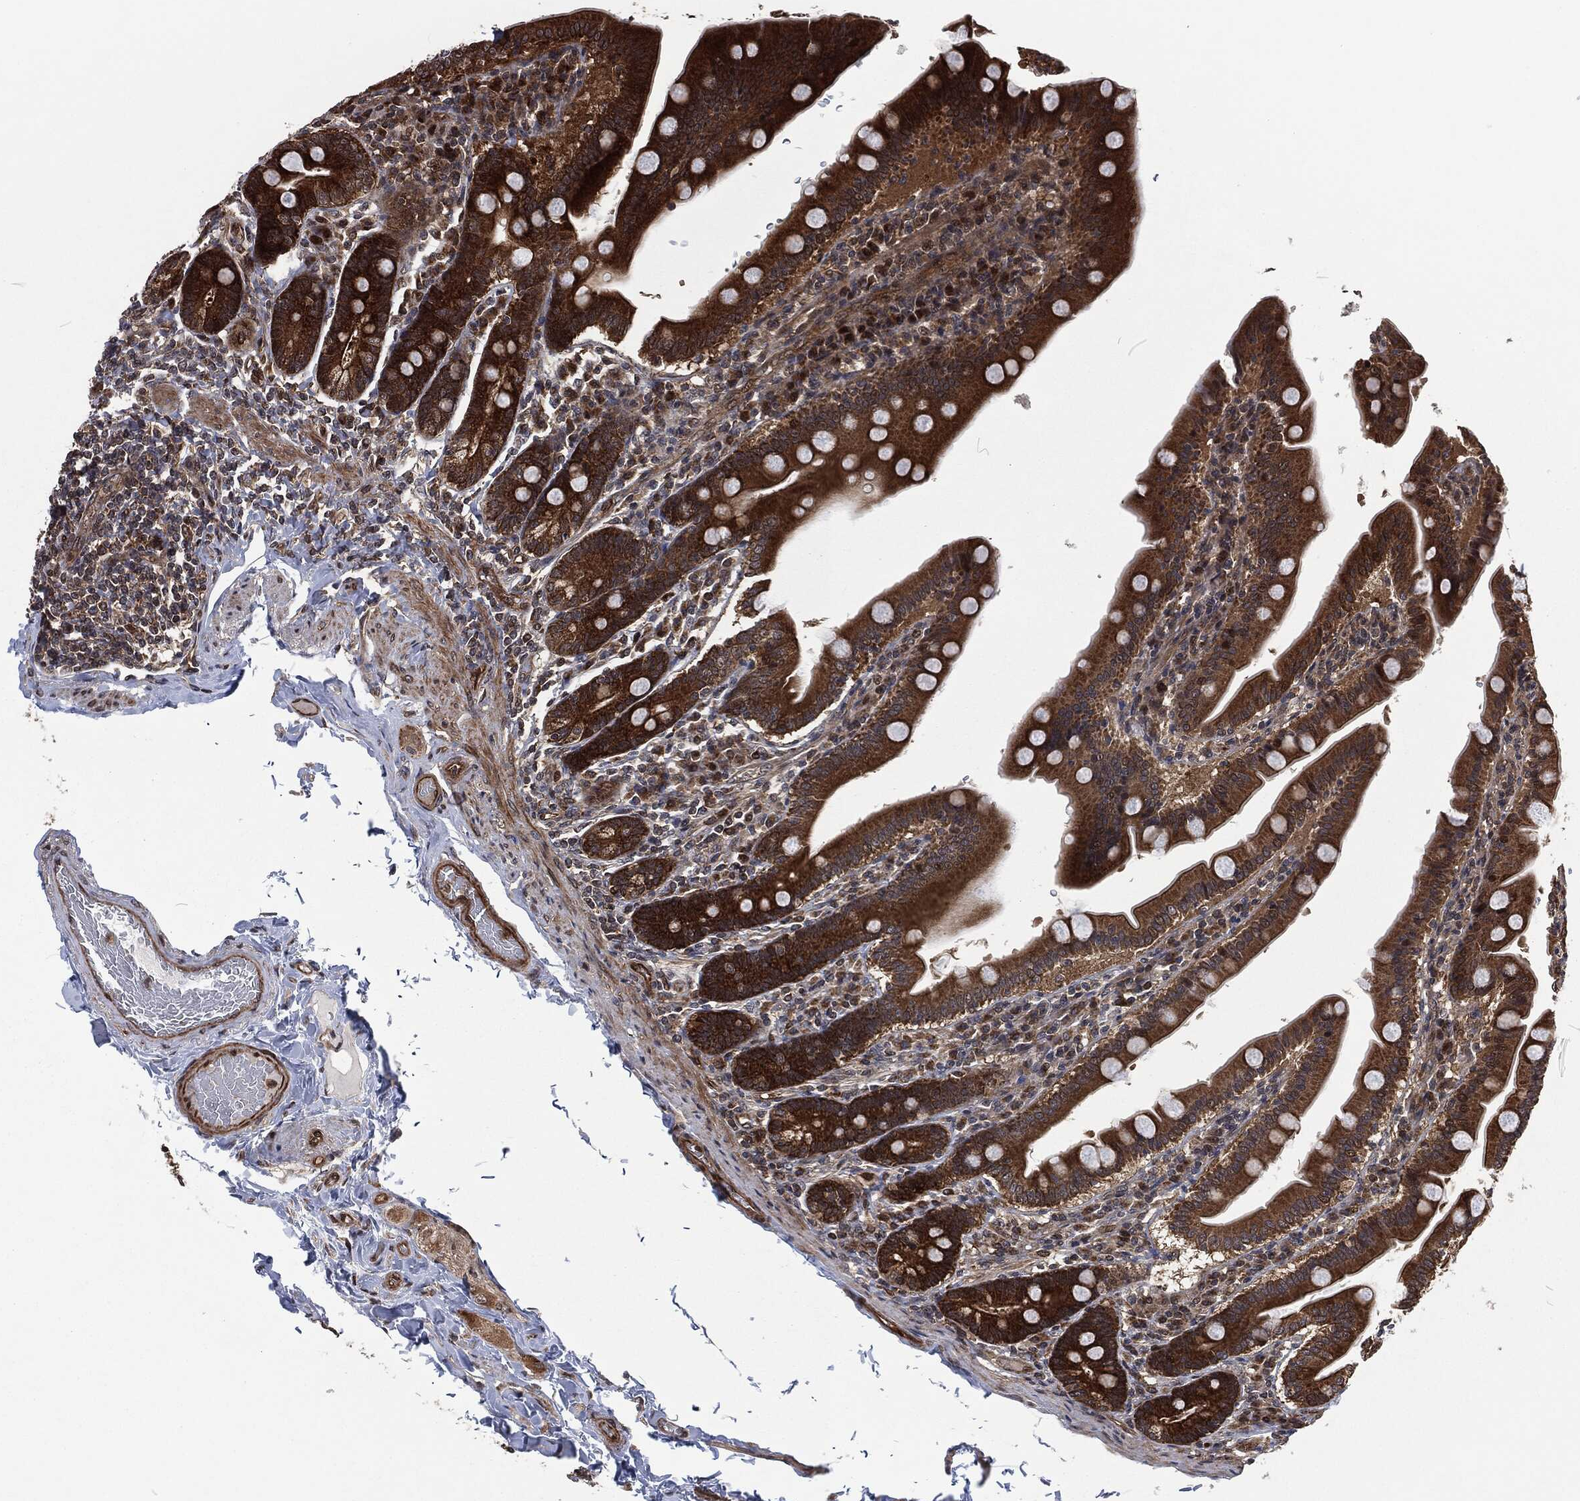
{"staining": {"intensity": "strong", "quantity": ">75%", "location": "cytoplasmic/membranous"}, "tissue": "small intestine", "cell_type": "Glandular cells", "image_type": "normal", "snomed": [{"axis": "morphology", "description": "Normal tissue, NOS"}, {"axis": "topography", "description": "Small intestine"}], "caption": "Small intestine was stained to show a protein in brown. There is high levels of strong cytoplasmic/membranous staining in approximately >75% of glandular cells. (DAB IHC with brightfield microscopy, high magnification).", "gene": "CMPK2", "patient": {"sex": "male", "age": 66}}